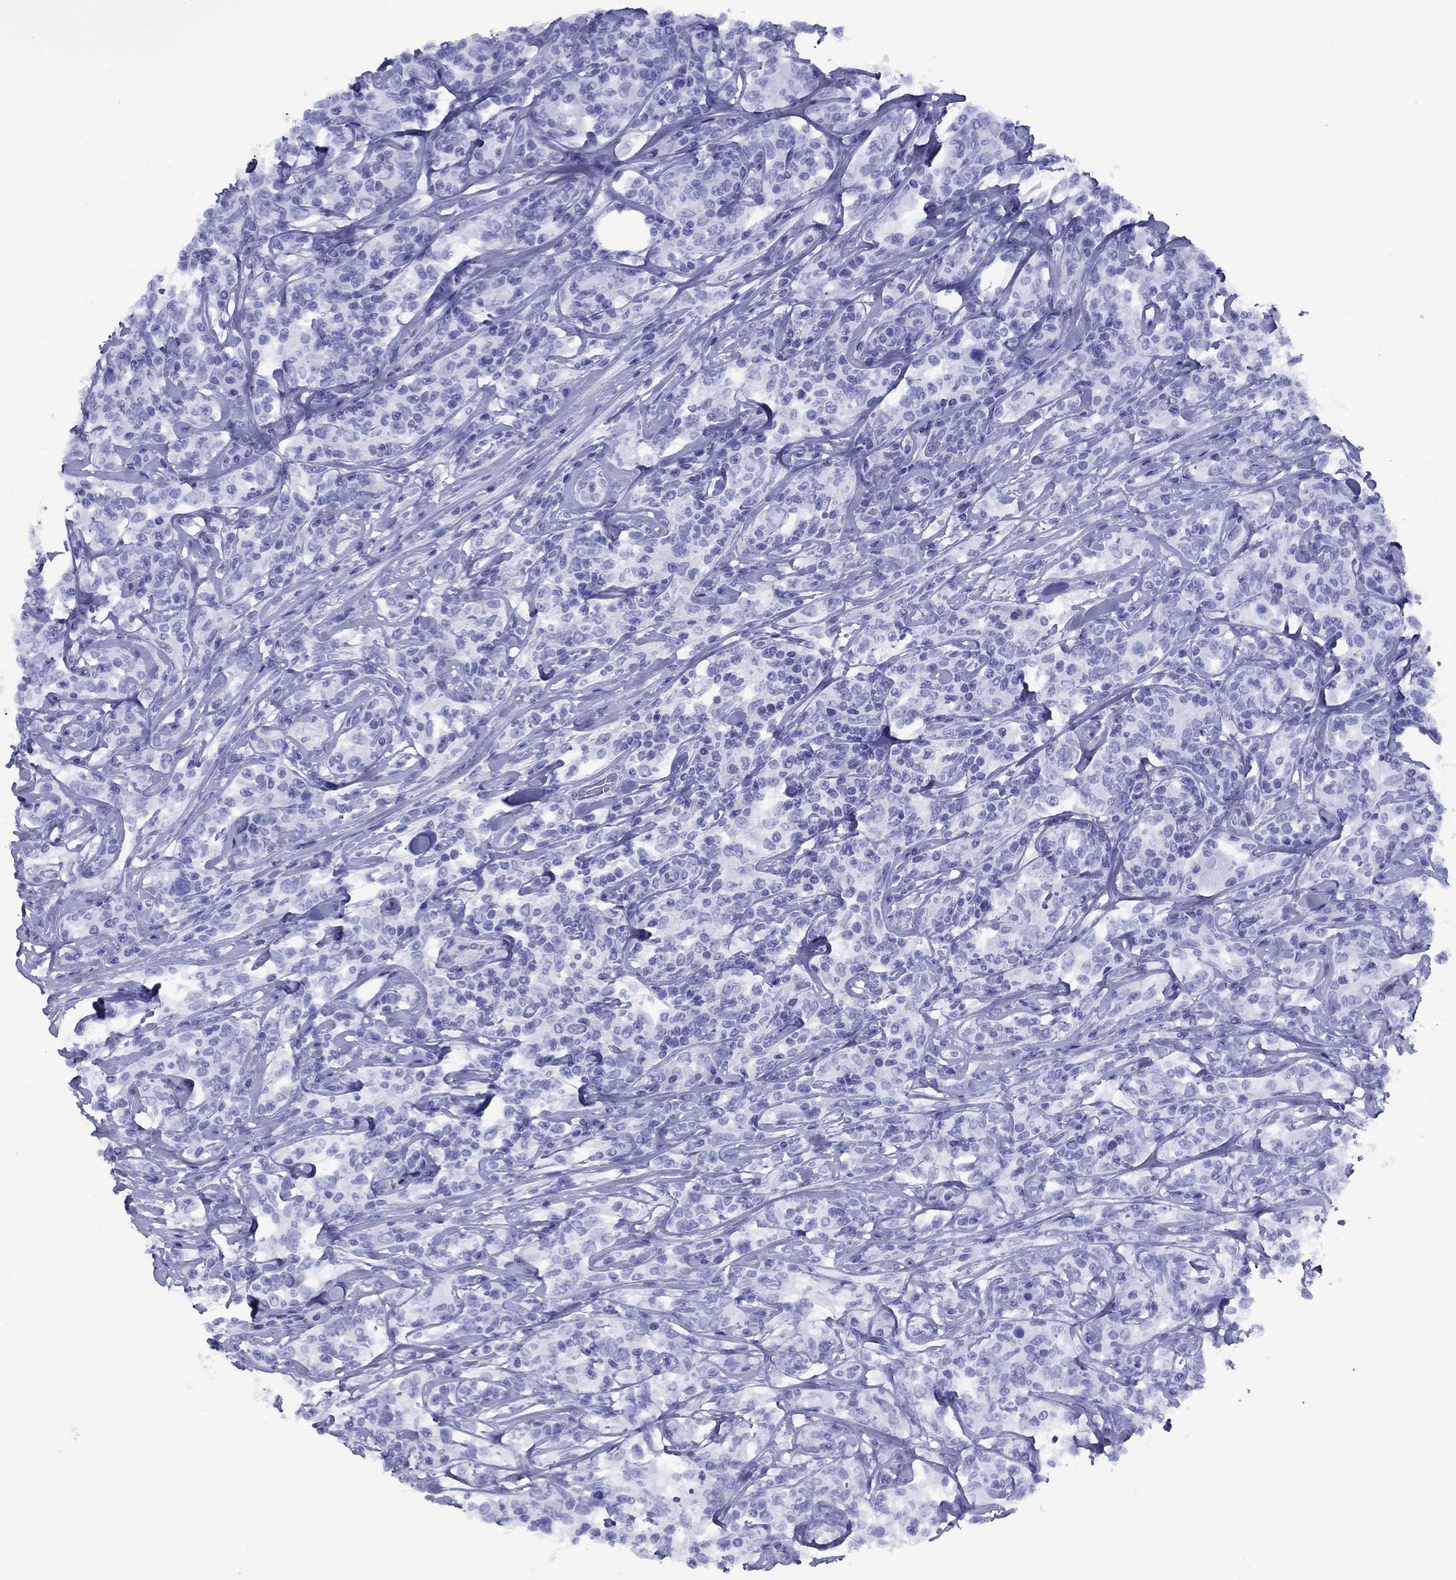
{"staining": {"intensity": "negative", "quantity": "none", "location": "none"}, "tissue": "lymphoma", "cell_type": "Tumor cells", "image_type": "cancer", "snomed": [{"axis": "morphology", "description": "Malignant lymphoma, non-Hodgkin's type, High grade"}, {"axis": "topography", "description": "Lymph node"}], "caption": "High magnification brightfield microscopy of high-grade malignant lymphoma, non-Hodgkin's type stained with DAB (3,3'-diaminobenzidine) (brown) and counterstained with hematoxylin (blue): tumor cells show no significant staining.", "gene": "GIP", "patient": {"sex": "female", "age": 84}}